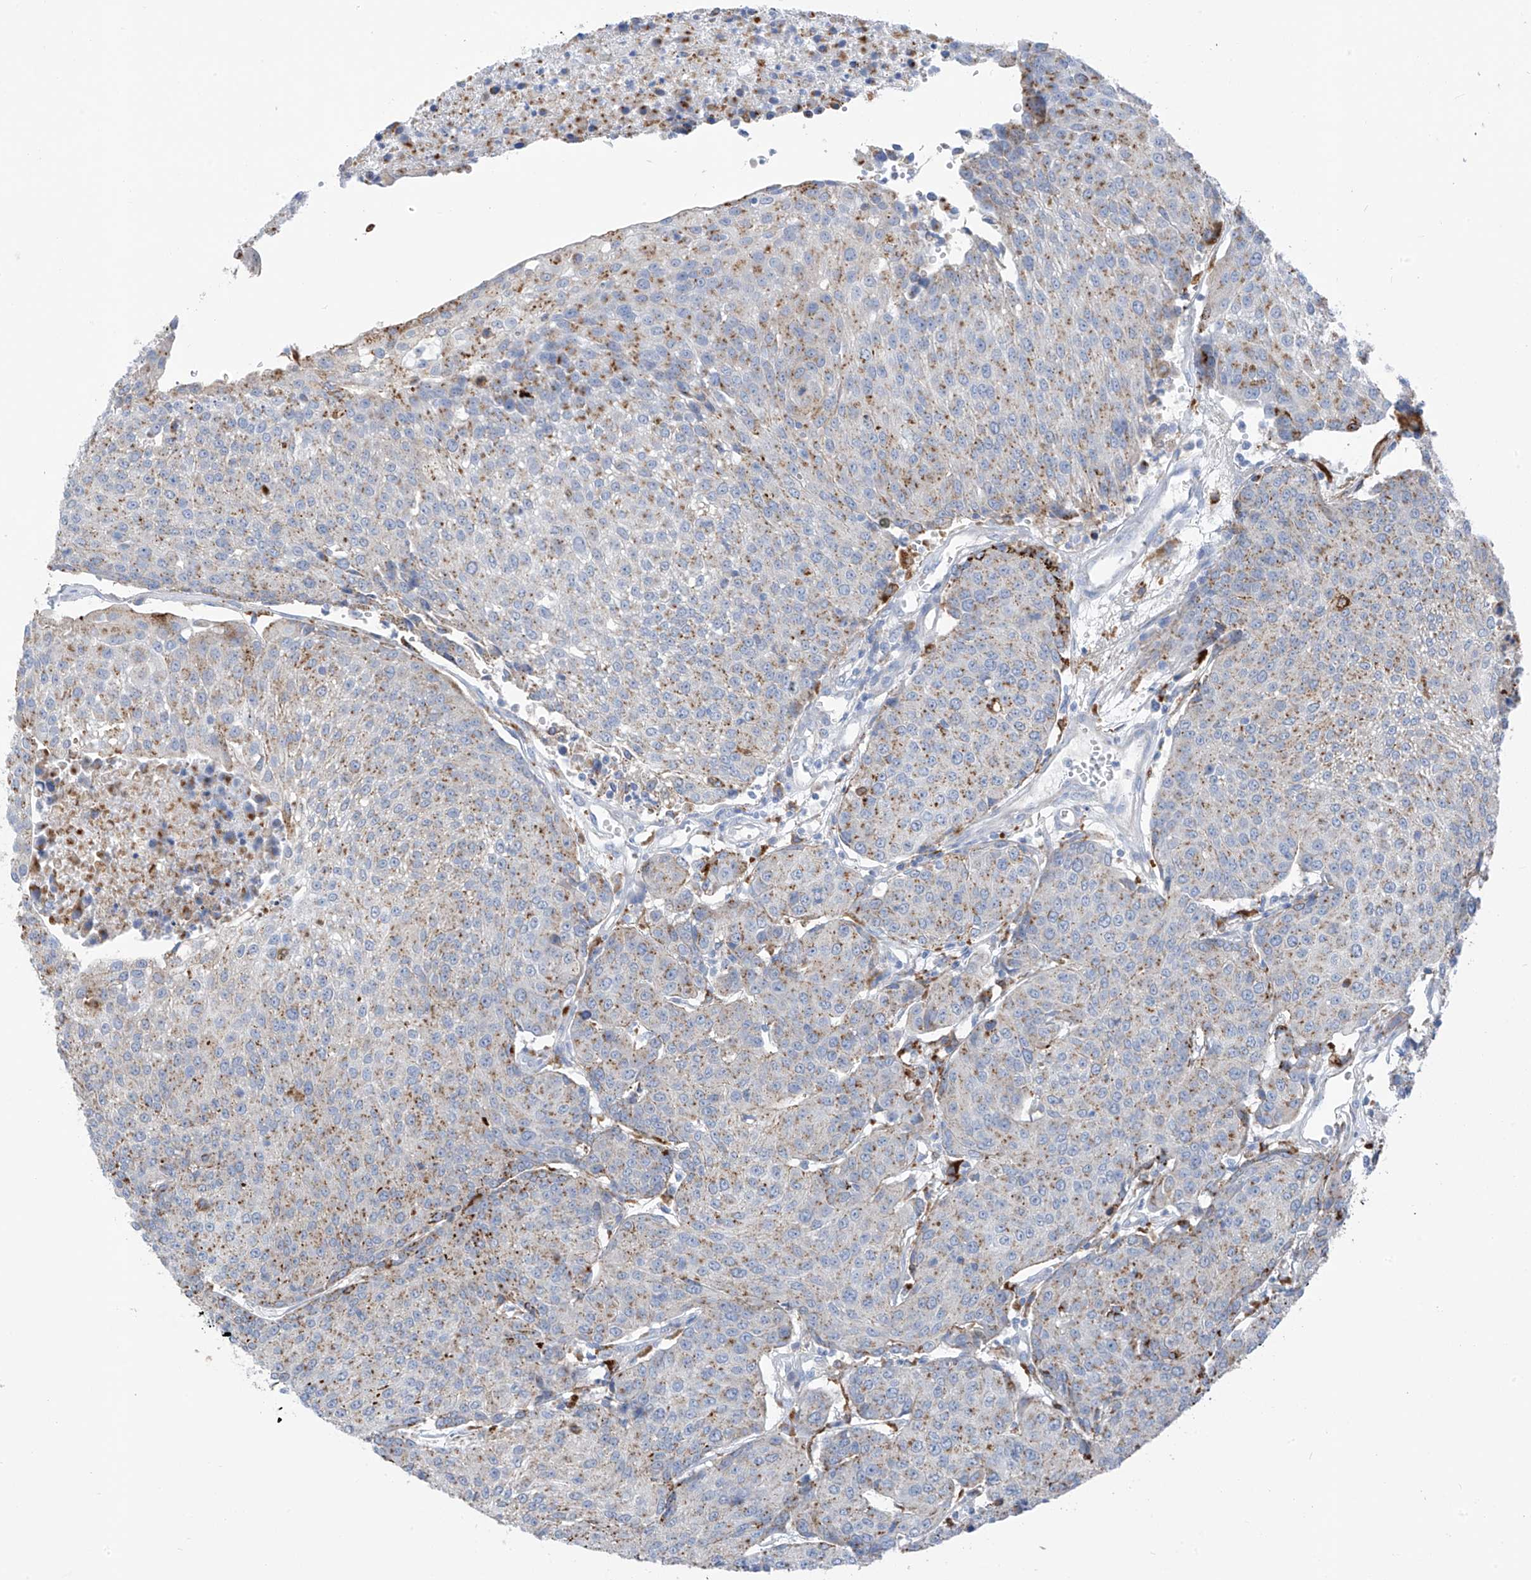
{"staining": {"intensity": "moderate", "quantity": "25%-75%", "location": "cytoplasmic/membranous"}, "tissue": "urothelial cancer", "cell_type": "Tumor cells", "image_type": "cancer", "snomed": [{"axis": "morphology", "description": "Urothelial carcinoma, High grade"}, {"axis": "topography", "description": "Urinary bladder"}], "caption": "A brown stain shows moderate cytoplasmic/membranous expression of a protein in high-grade urothelial carcinoma tumor cells.", "gene": "GLMP", "patient": {"sex": "female", "age": 85}}